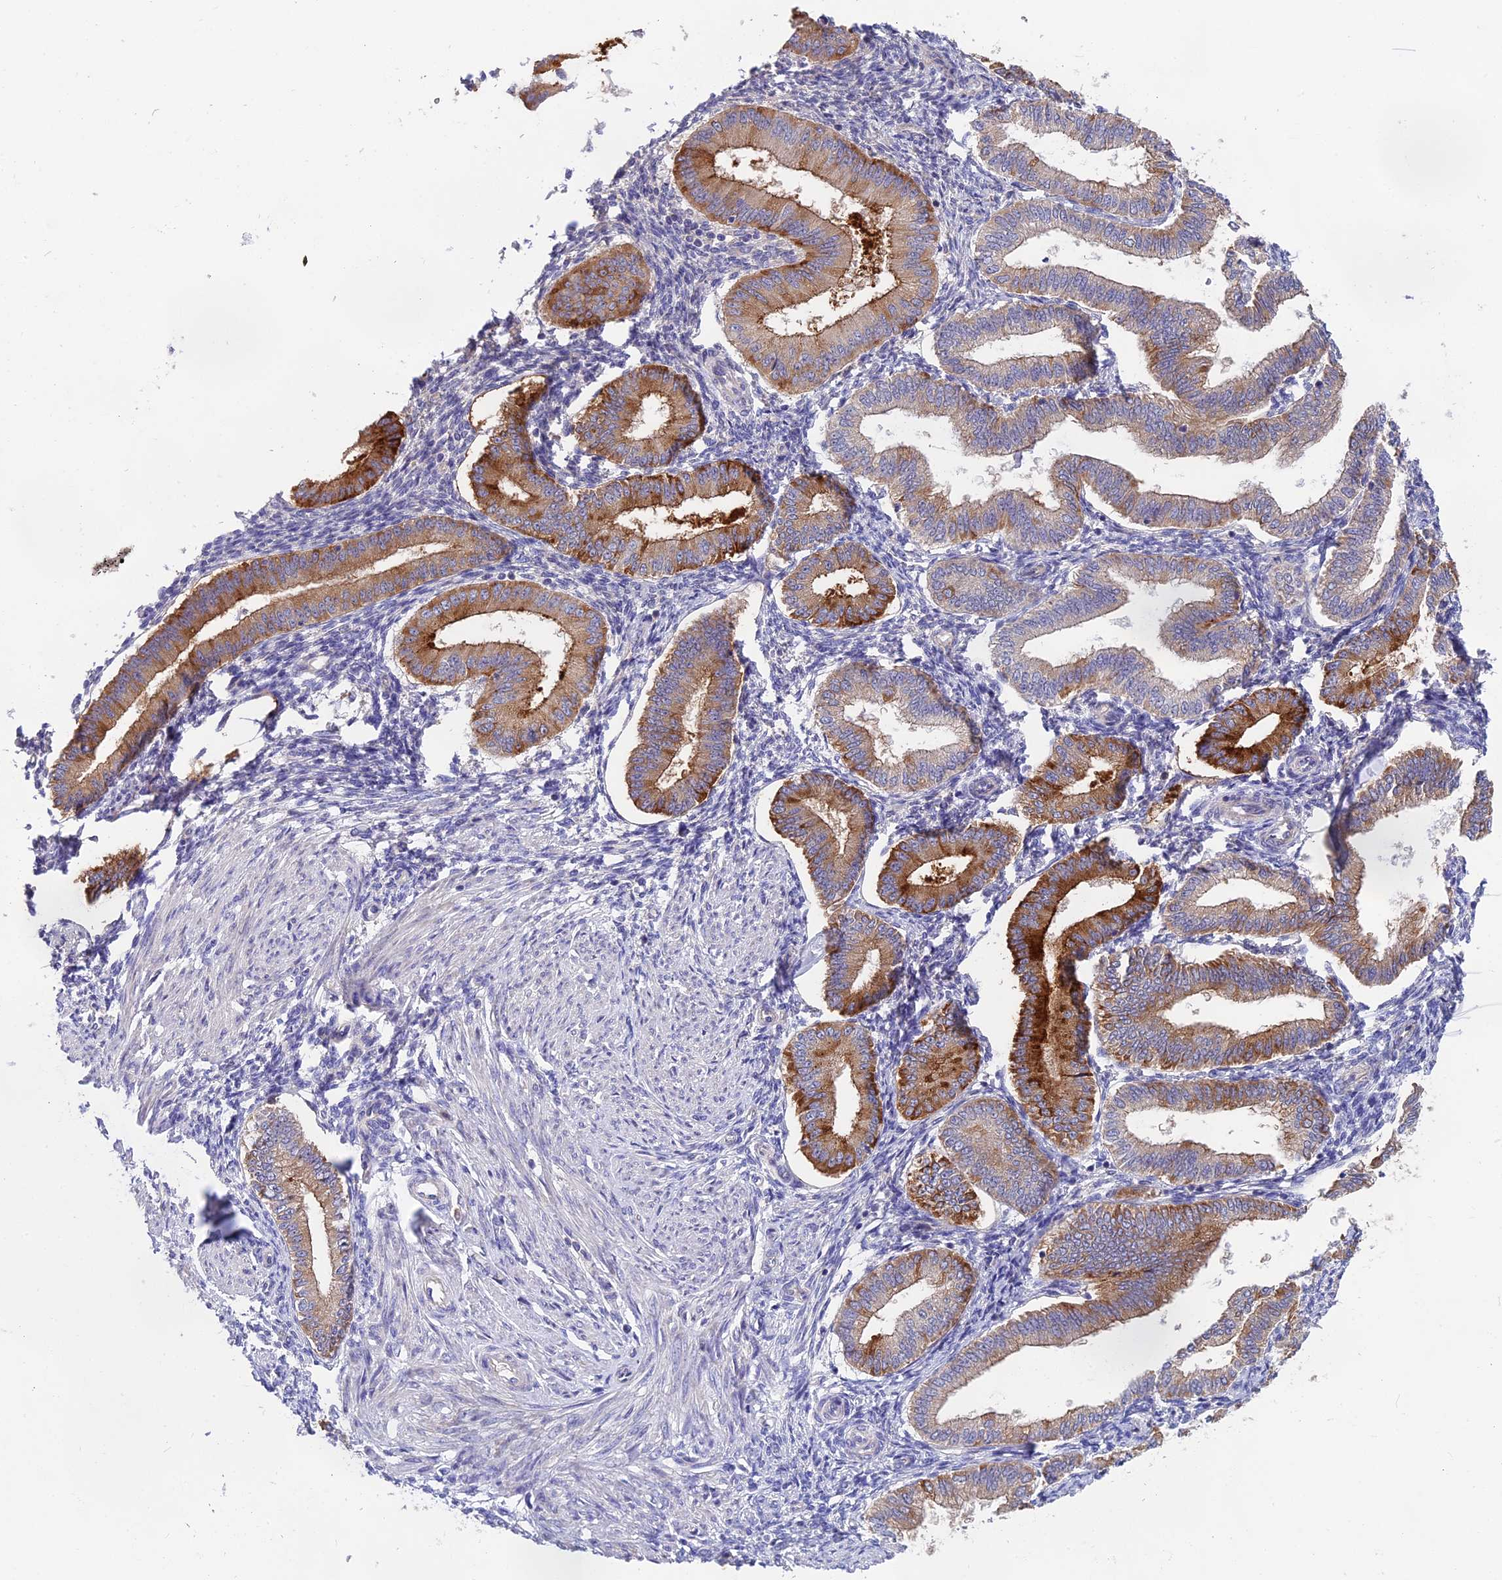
{"staining": {"intensity": "negative", "quantity": "none", "location": "none"}, "tissue": "endometrium", "cell_type": "Cells in endometrial stroma", "image_type": "normal", "snomed": [{"axis": "morphology", "description": "Normal tissue, NOS"}, {"axis": "topography", "description": "Endometrium"}], "caption": "The image exhibits no significant positivity in cells in endometrial stroma of endometrium. (DAB IHC with hematoxylin counter stain).", "gene": "TENT4B", "patient": {"sex": "female", "age": 39}}